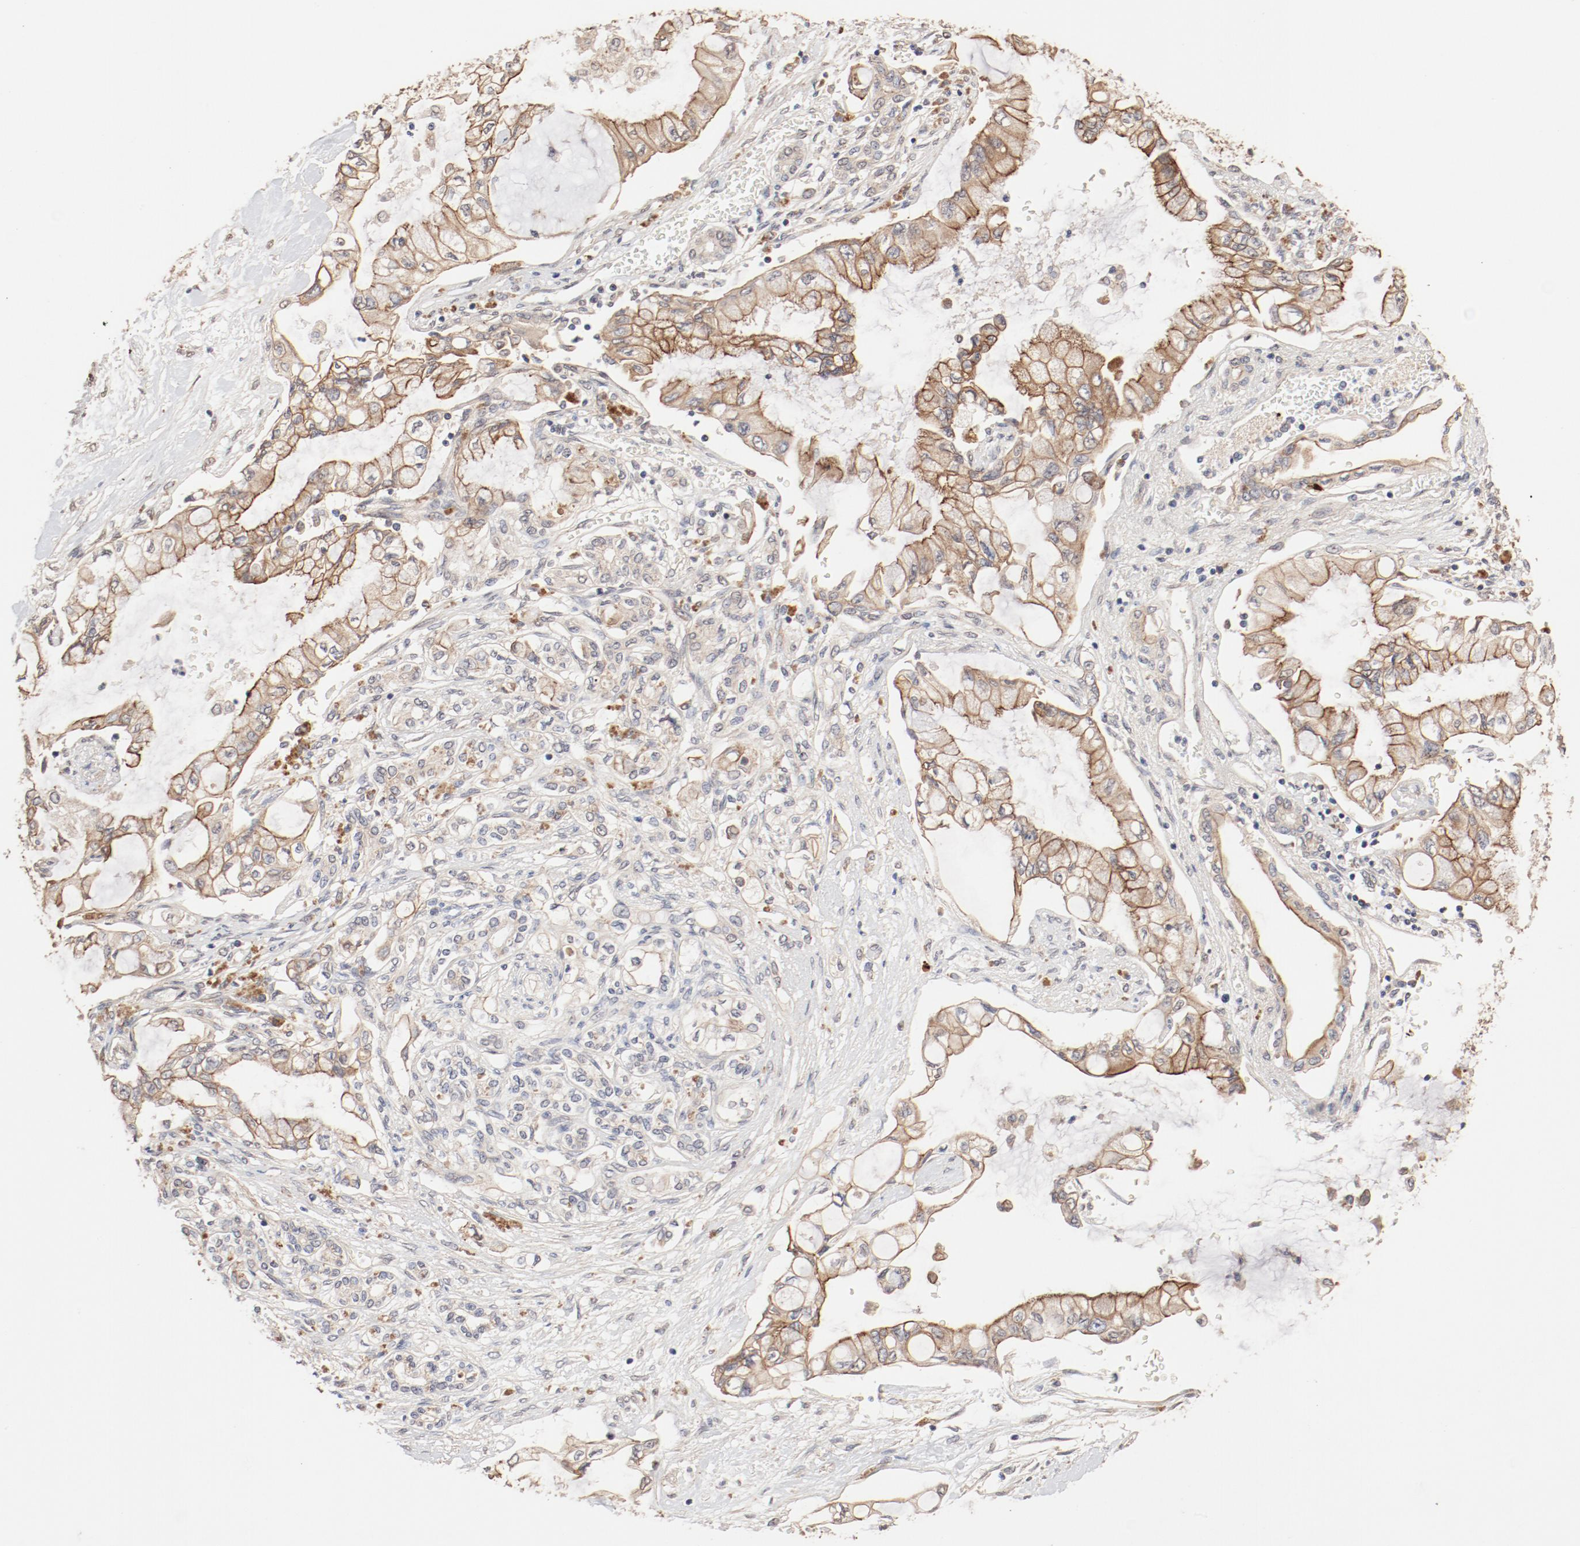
{"staining": {"intensity": "moderate", "quantity": ">75%", "location": "cytoplasmic/membranous"}, "tissue": "pancreatic cancer", "cell_type": "Tumor cells", "image_type": "cancer", "snomed": [{"axis": "morphology", "description": "Adenocarcinoma, NOS"}, {"axis": "topography", "description": "Pancreas"}], "caption": "Protein staining of pancreatic cancer (adenocarcinoma) tissue shows moderate cytoplasmic/membranous expression in approximately >75% of tumor cells.", "gene": "IL3RA", "patient": {"sex": "female", "age": 70}}